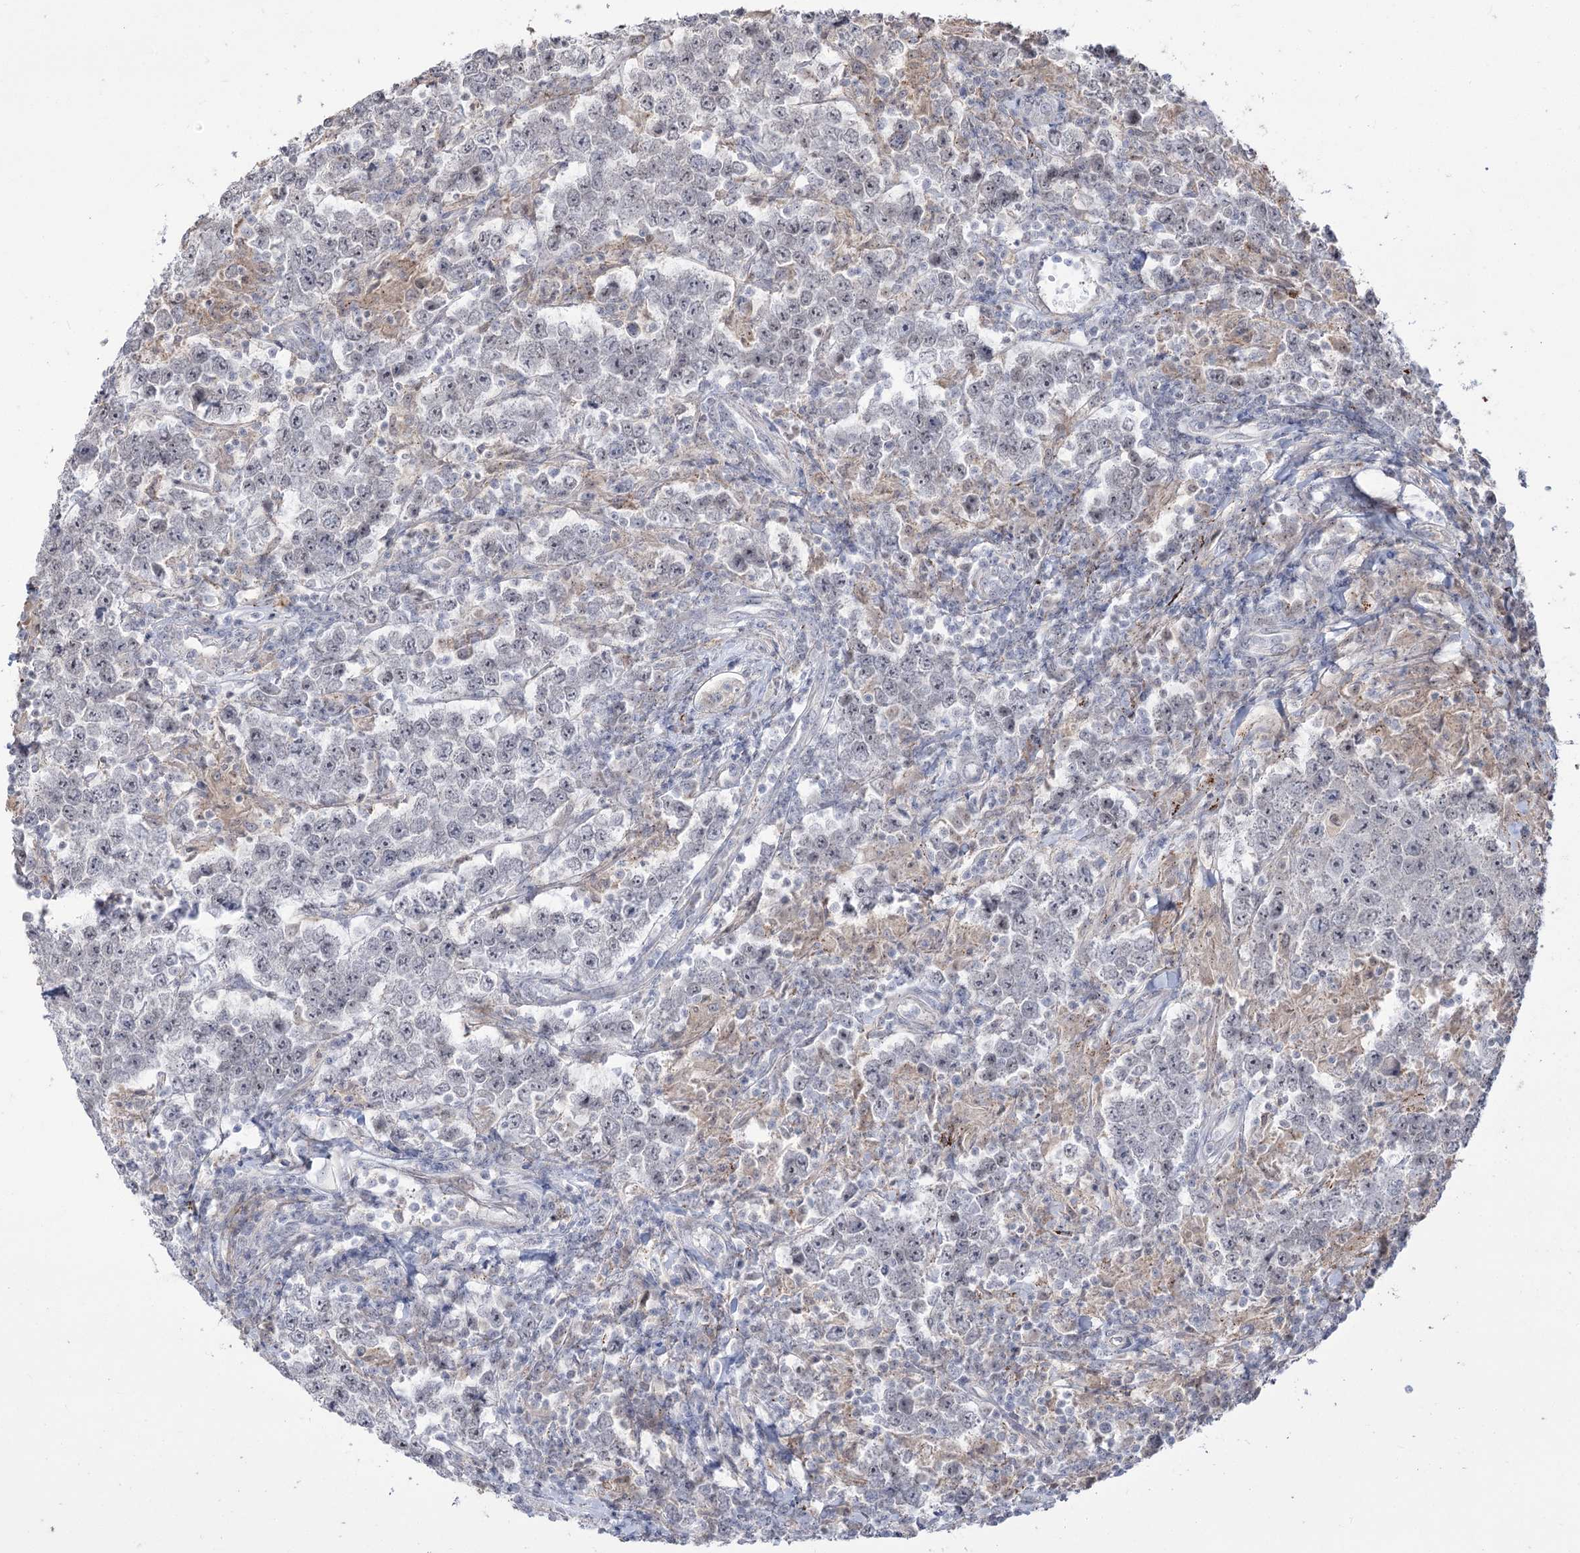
{"staining": {"intensity": "negative", "quantity": "none", "location": "none"}, "tissue": "testis cancer", "cell_type": "Tumor cells", "image_type": "cancer", "snomed": [{"axis": "morphology", "description": "Normal tissue, NOS"}, {"axis": "morphology", "description": "Urothelial carcinoma, High grade"}, {"axis": "morphology", "description": "Seminoma, NOS"}, {"axis": "morphology", "description": "Carcinoma, Embryonal, NOS"}, {"axis": "topography", "description": "Urinary bladder"}, {"axis": "topography", "description": "Testis"}], "caption": "This micrograph is of testis cancer (high-grade urothelial carcinoma) stained with immunohistochemistry (IHC) to label a protein in brown with the nuclei are counter-stained blue. There is no expression in tumor cells.", "gene": "ZSCAN23", "patient": {"sex": "male", "age": 41}}